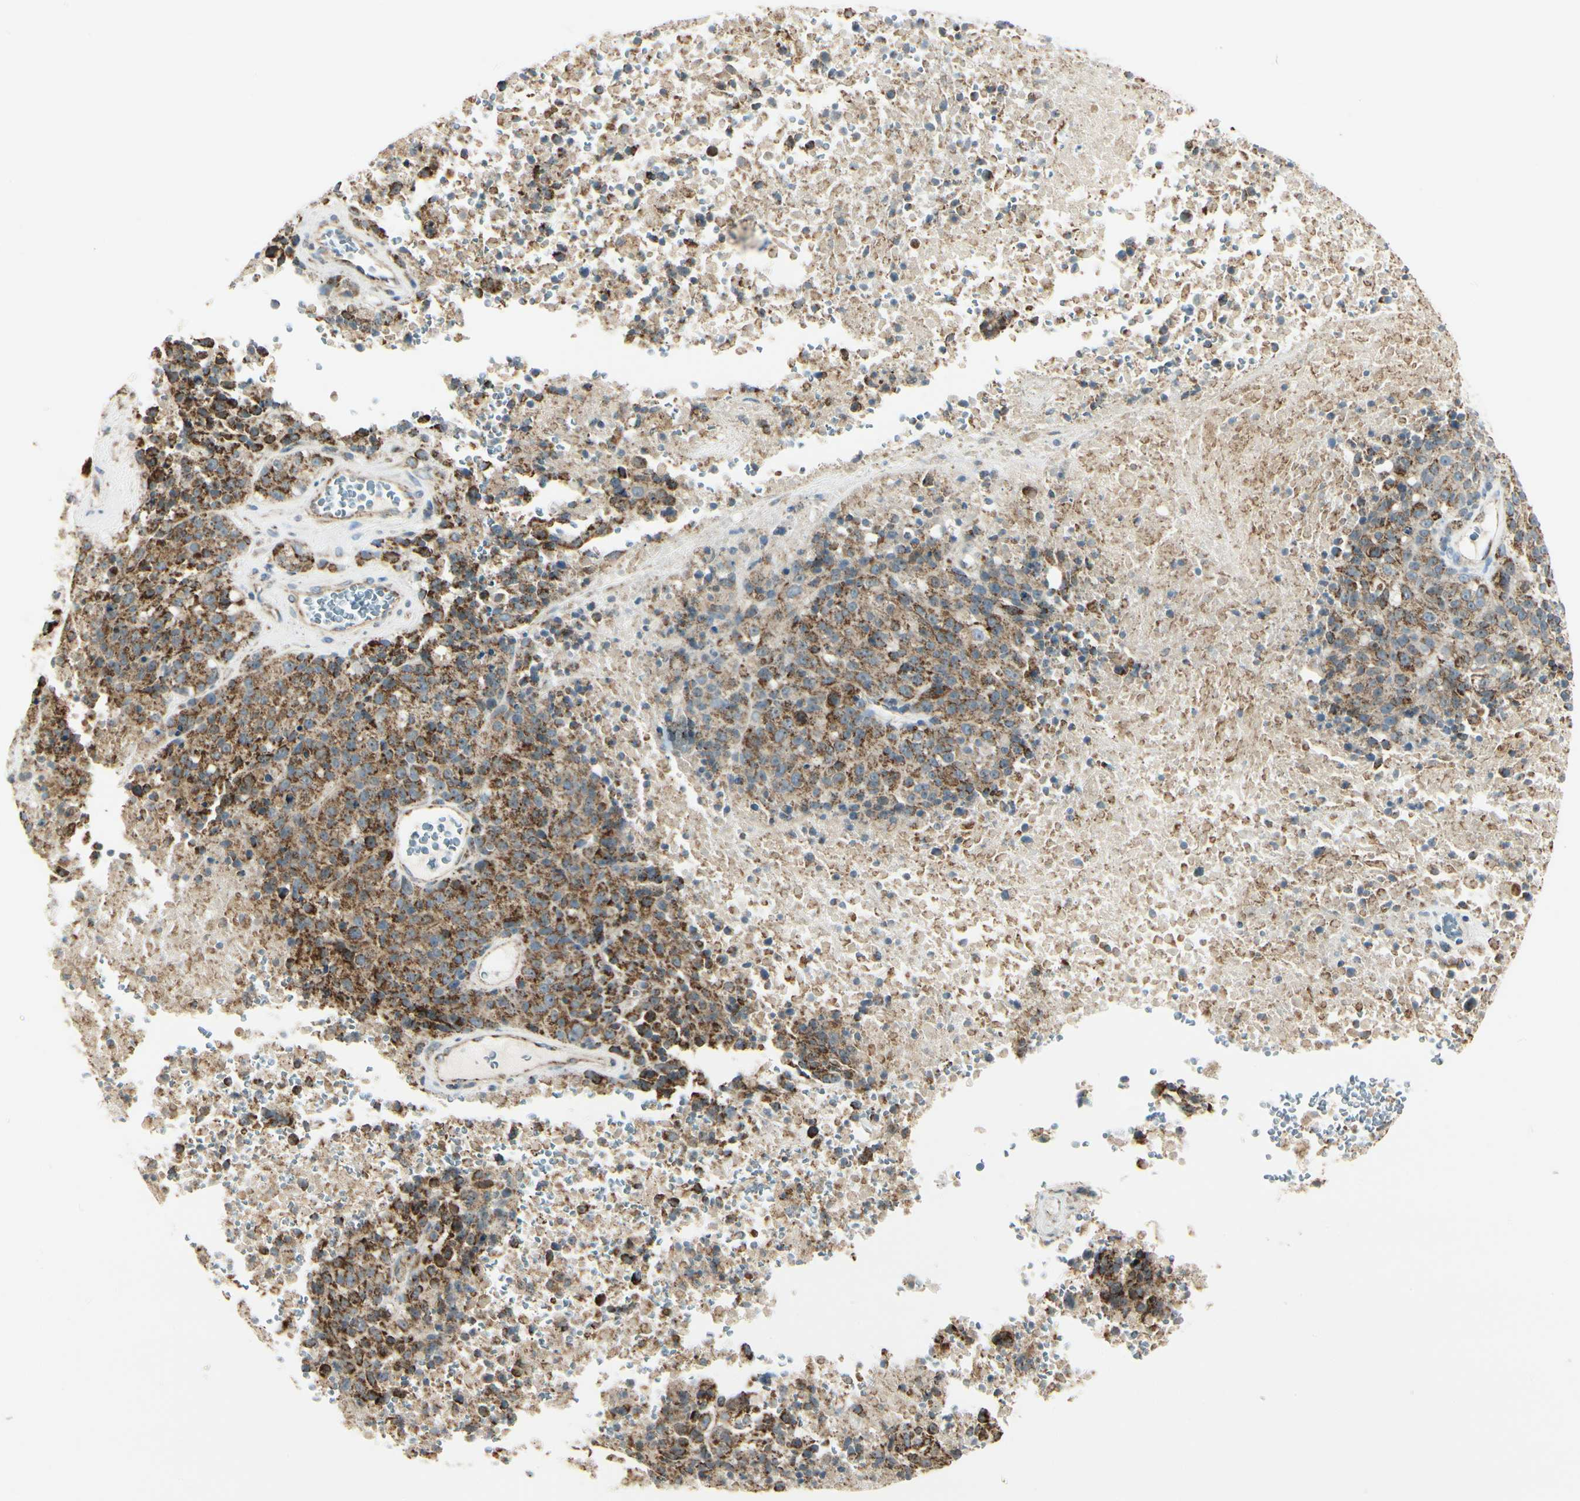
{"staining": {"intensity": "strong", "quantity": ">75%", "location": "cytoplasmic/membranous"}, "tissue": "melanoma", "cell_type": "Tumor cells", "image_type": "cancer", "snomed": [{"axis": "morphology", "description": "Malignant melanoma, Metastatic site"}, {"axis": "topography", "description": "Cerebral cortex"}], "caption": "Protein analysis of malignant melanoma (metastatic site) tissue shows strong cytoplasmic/membranous staining in approximately >75% of tumor cells.", "gene": "ANKS6", "patient": {"sex": "female", "age": 52}}